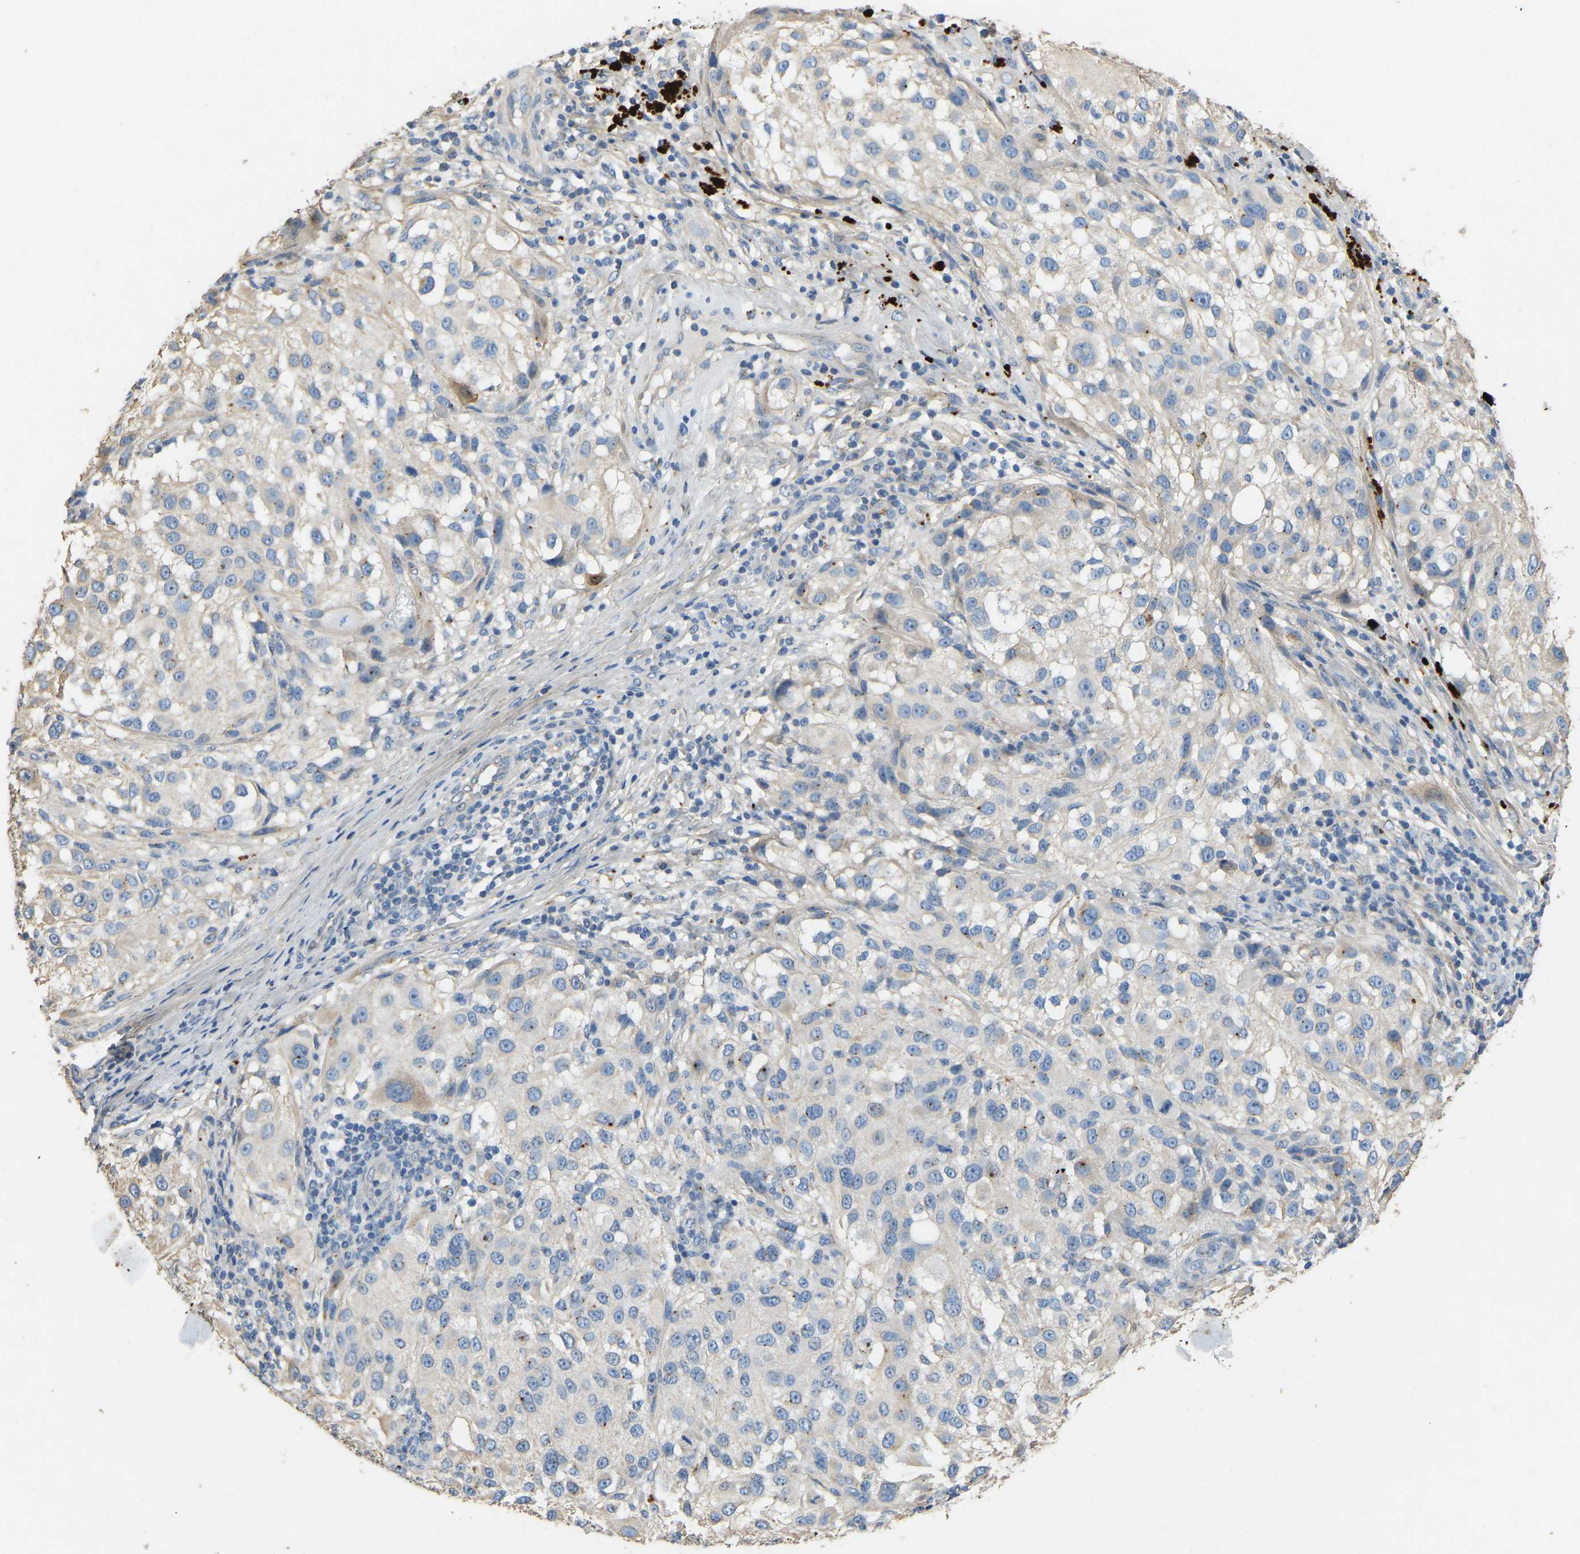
{"staining": {"intensity": "moderate", "quantity": "<25%", "location": "cytoplasmic/membranous"}, "tissue": "melanoma", "cell_type": "Tumor cells", "image_type": "cancer", "snomed": [{"axis": "morphology", "description": "Necrosis, NOS"}, {"axis": "morphology", "description": "Malignant melanoma, NOS"}, {"axis": "topography", "description": "Skin"}], "caption": "Immunohistochemical staining of melanoma displays moderate cytoplasmic/membranous protein positivity in about <25% of tumor cells.", "gene": "TECTA", "patient": {"sex": "female", "age": 87}}